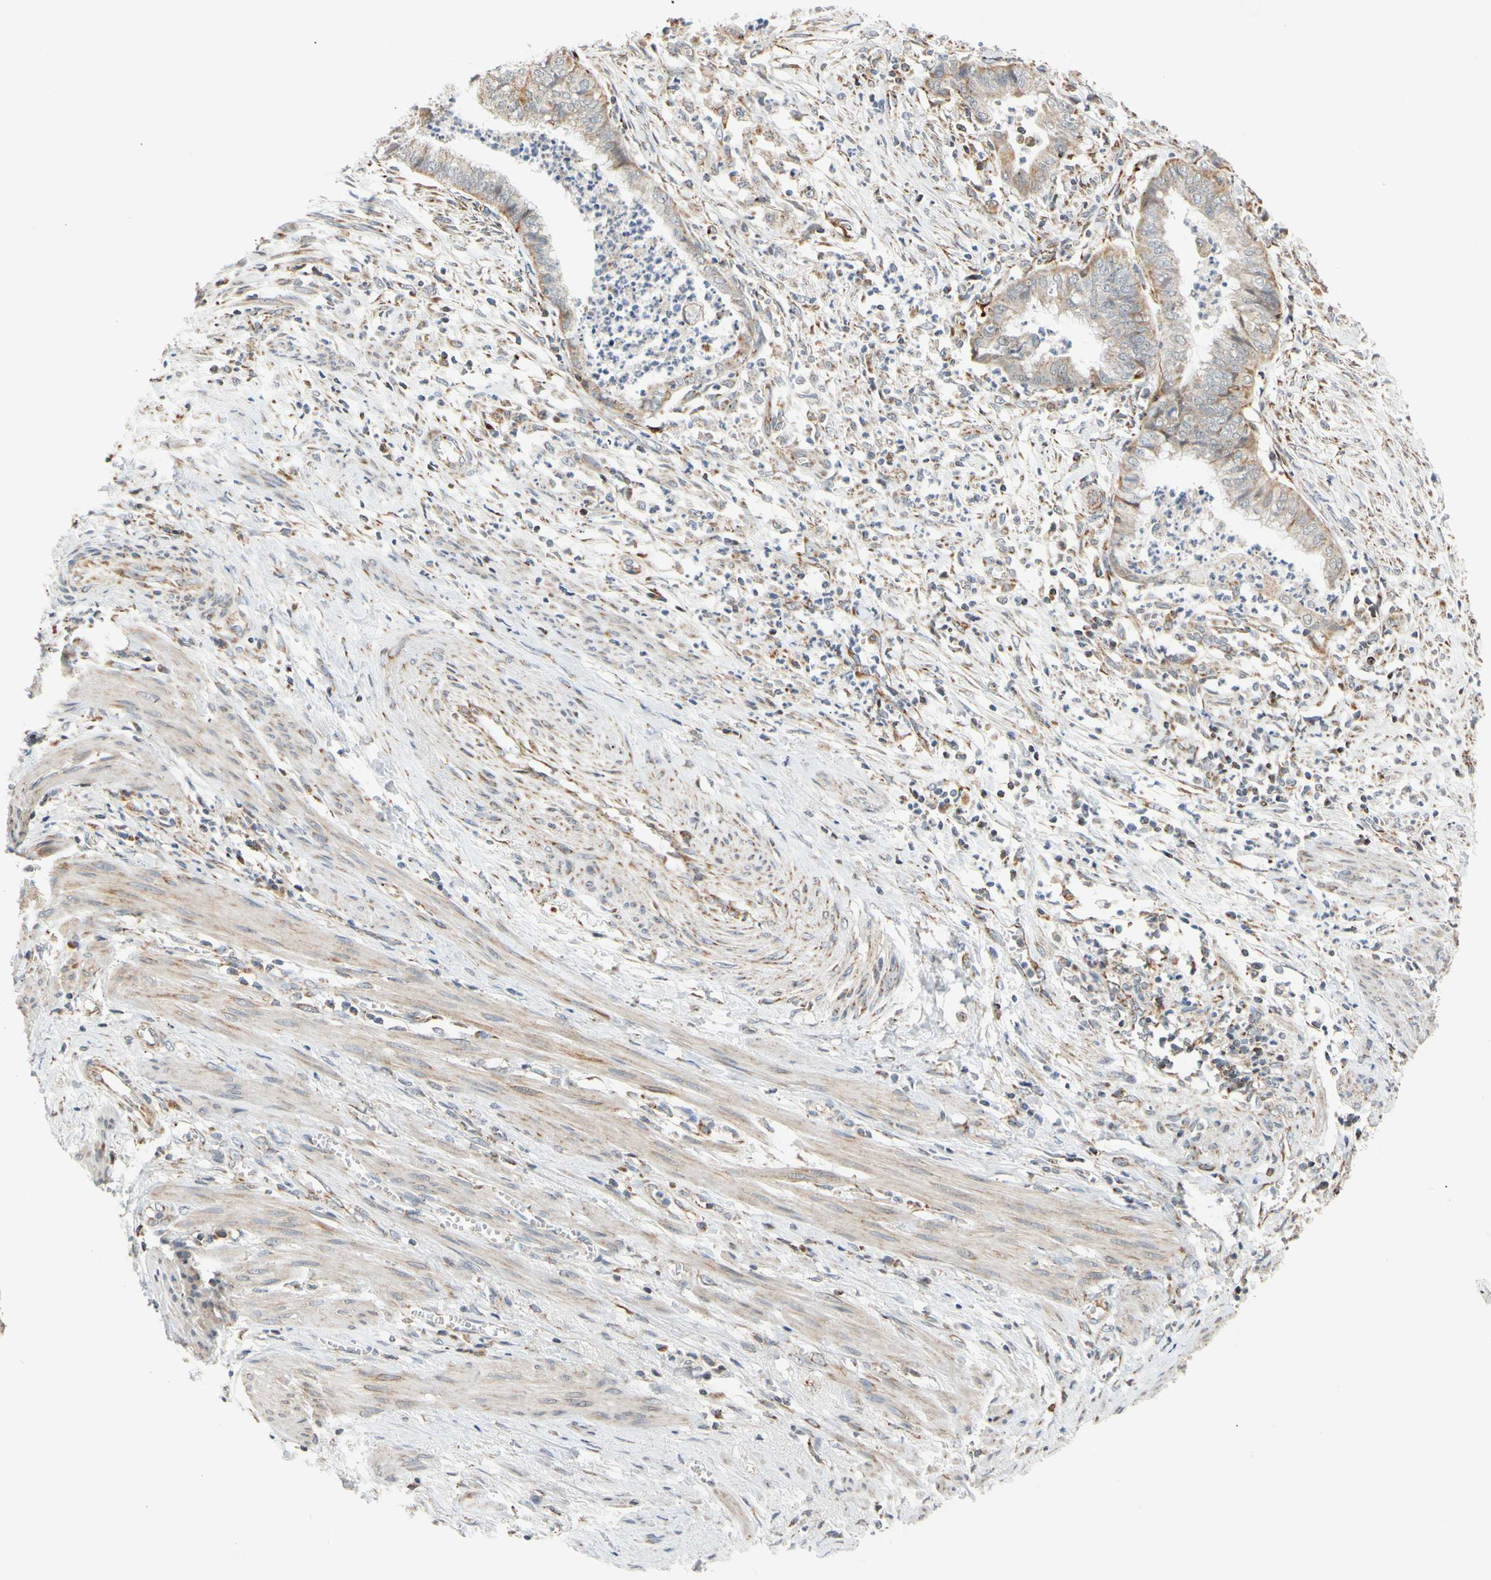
{"staining": {"intensity": "weak", "quantity": "25%-75%", "location": "cytoplasmic/membranous"}, "tissue": "endometrial cancer", "cell_type": "Tumor cells", "image_type": "cancer", "snomed": [{"axis": "morphology", "description": "Necrosis, NOS"}, {"axis": "morphology", "description": "Adenocarcinoma, NOS"}, {"axis": "topography", "description": "Endometrium"}], "caption": "Human adenocarcinoma (endometrial) stained with a protein marker displays weak staining in tumor cells.", "gene": "SFXN3", "patient": {"sex": "female", "age": 79}}